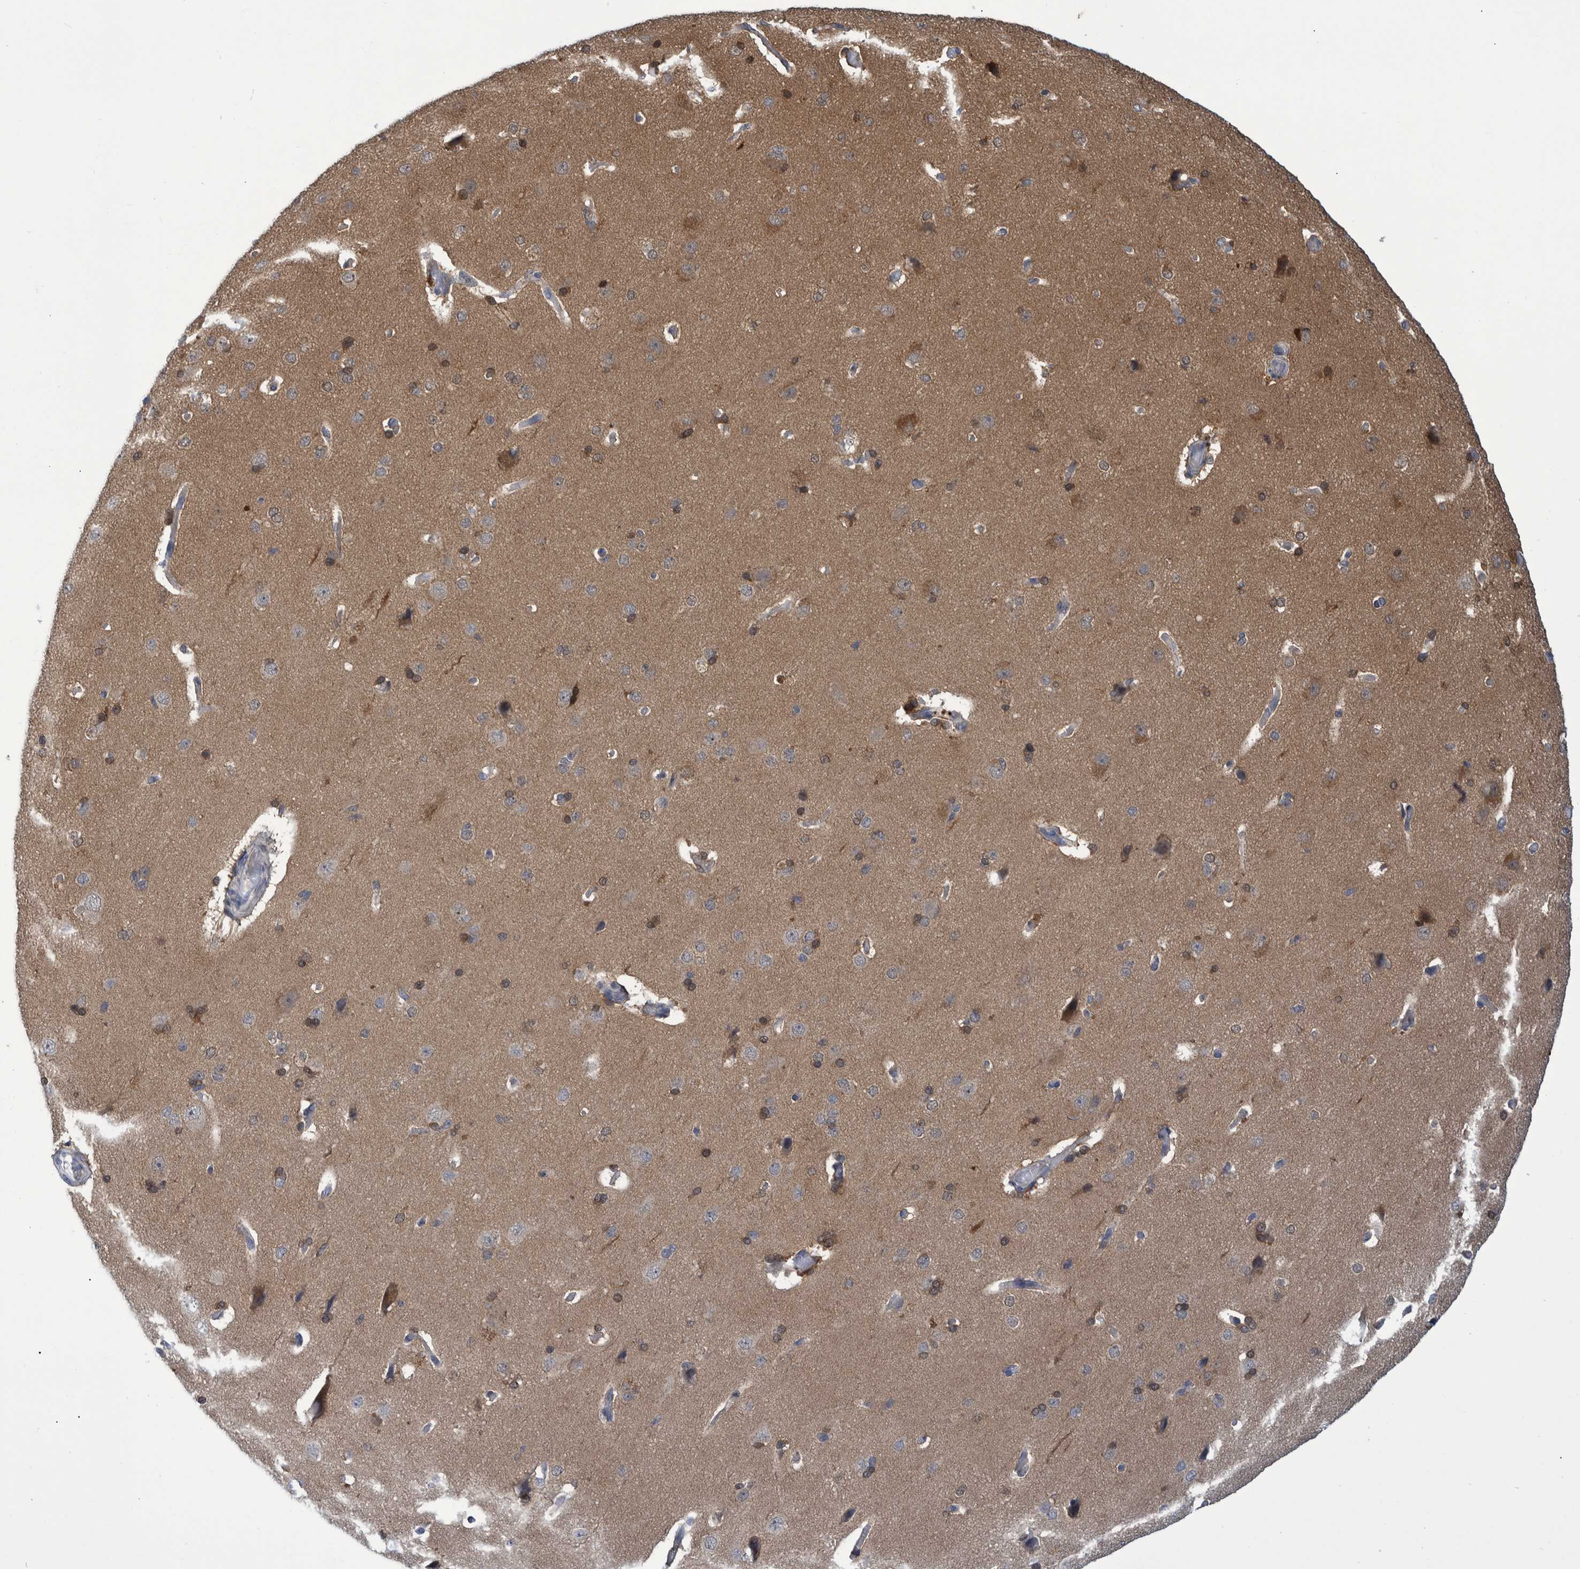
{"staining": {"intensity": "negative", "quantity": "none", "location": "none"}, "tissue": "cerebral cortex", "cell_type": "Endothelial cells", "image_type": "normal", "snomed": [{"axis": "morphology", "description": "Normal tissue, NOS"}, {"axis": "topography", "description": "Cerebral cortex"}], "caption": "This is a histopathology image of IHC staining of normal cerebral cortex, which shows no positivity in endothelial cells. The staining was performed using DAB (3,3'-diaminobenzidine) to visualize the protein expression in brown, while the nuclei were stained in blue with hematoxylin (Magnification: 20x).", "gene": "PCYT2", "patient": {"sex": "male", "age": 62}}